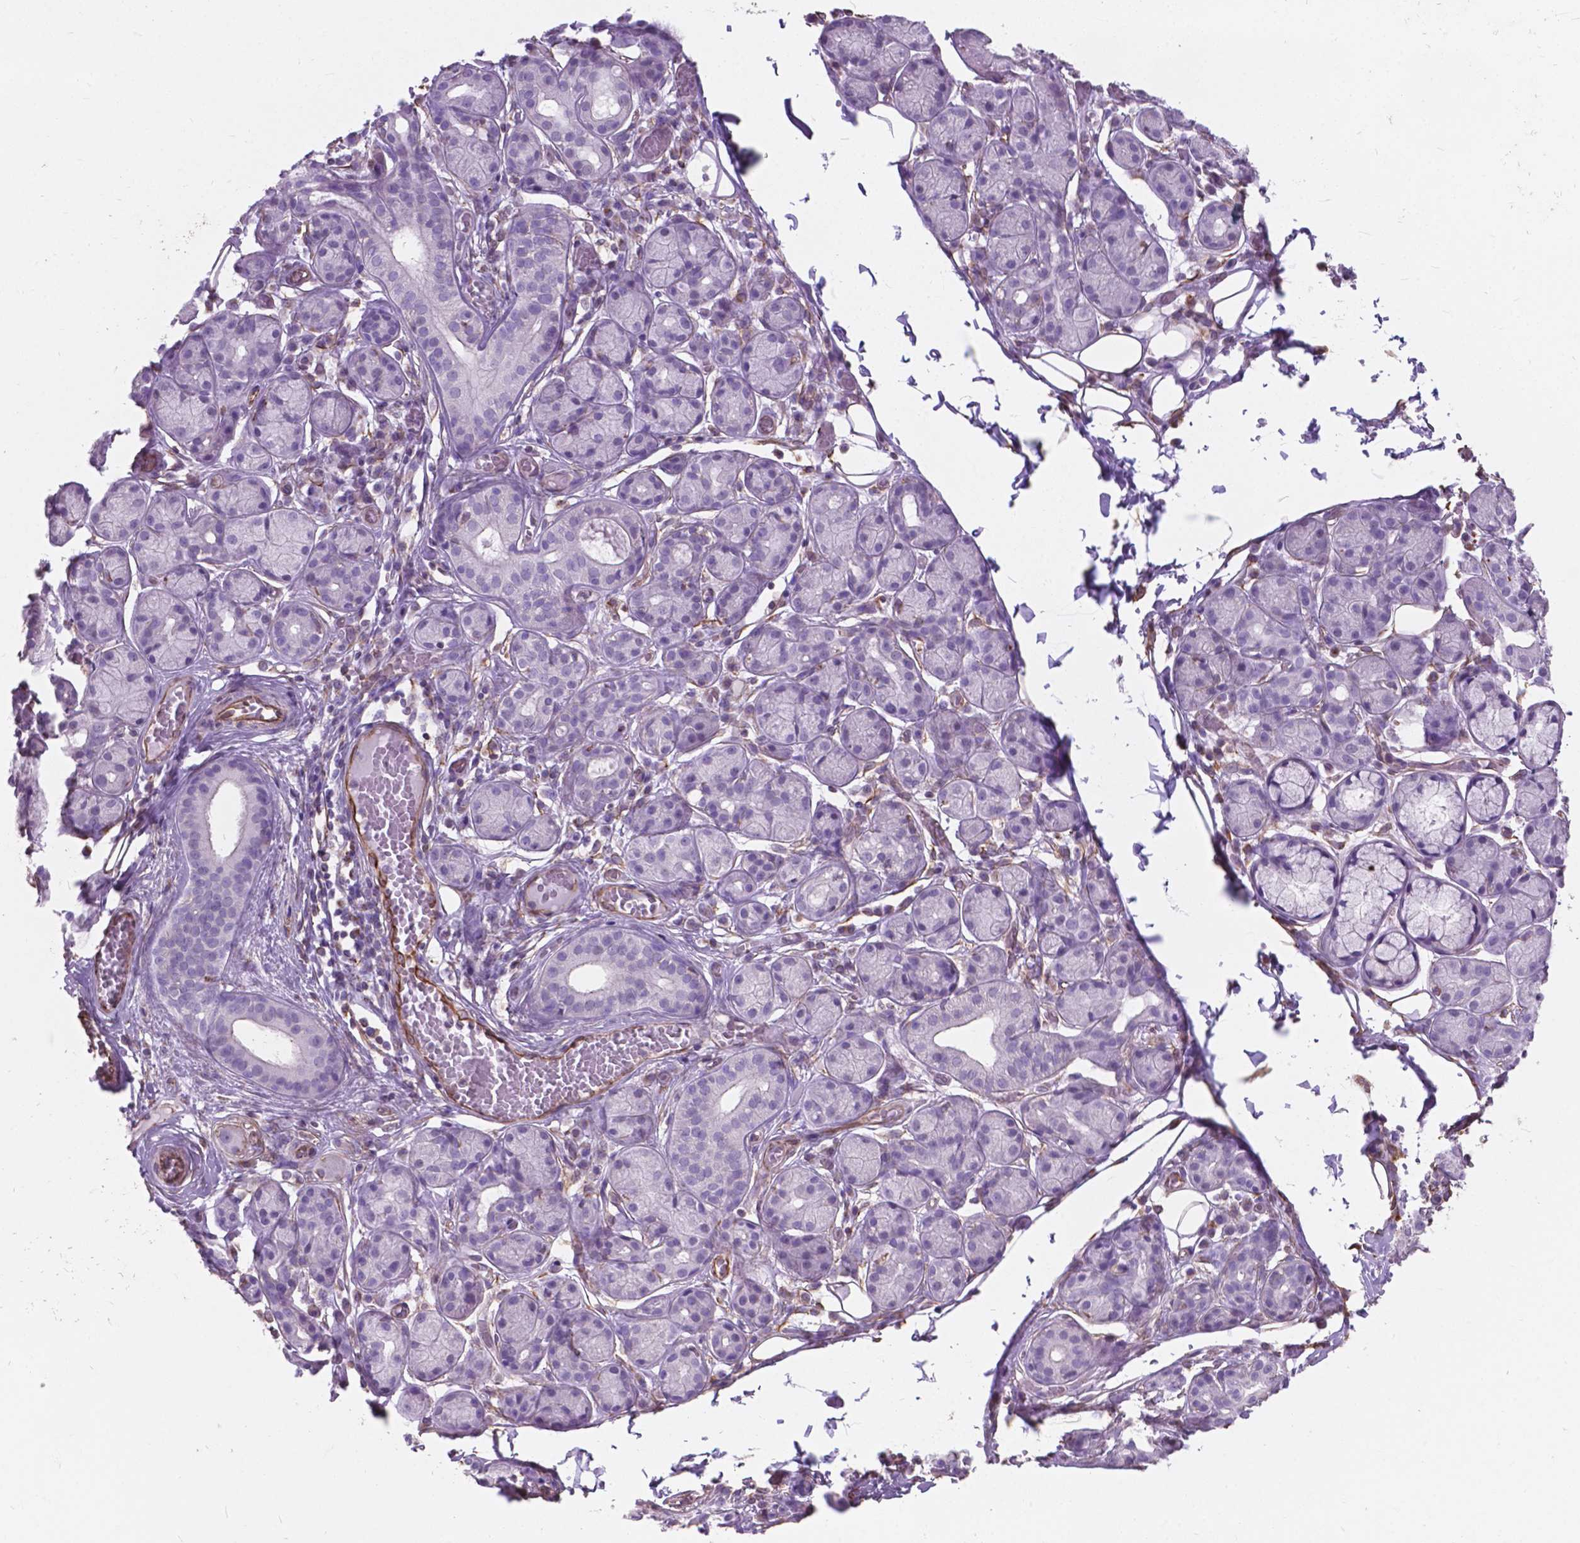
{"staining": {"intensity": "negative", "quantity": "none", "location": "none"}, "tissue": "salivary gland", "cell_type": "Glandular cells", "image_type": "normal", "snomed": [{"axis": "morphology", "description": "Normal tissue, NOS"}, {"axis": "topography", "description": "Salivary gland"}, {"axis": "topography", "description": "Peripheral nerve tissue"}], "caption": "Immunohistochemical staining of benign salivary gland displays no significant positivity in glandular cells. (Brightfield microscopy of DAB immunohistochemistry at high magnification).", "gene": "AMOT", "patient": {"sex": "male", "age": 71}}